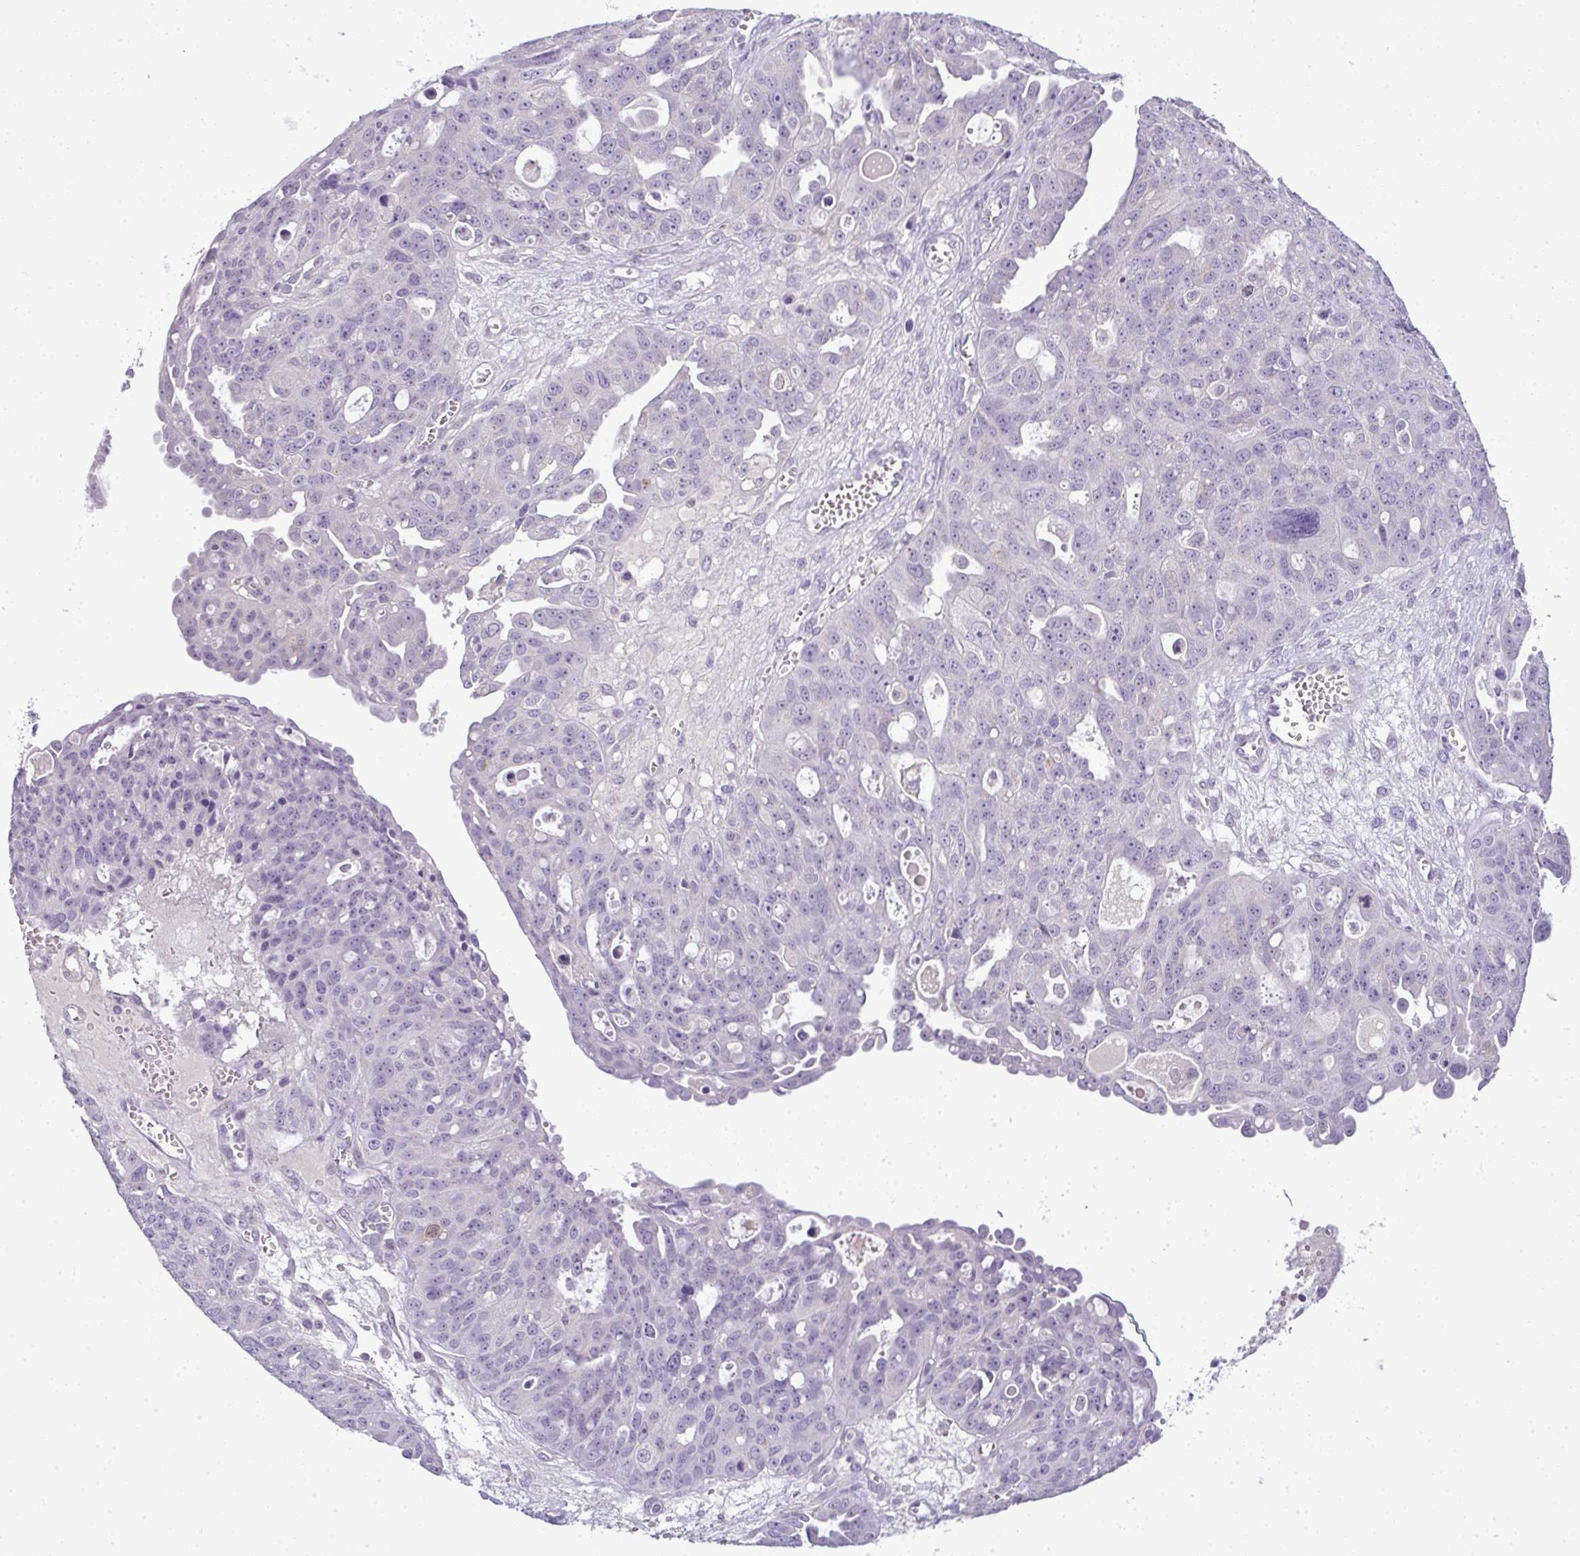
{"staining": {"intensity": "negative", "quantity": "none", "location": "none"}, "tissue": "ovarian cancer", "cell_type": "Tumor cells", "image_type": "cancer", "snomed": [{"axis": "morphology", "description": "Carcinoma, endometroid"}, {"axis": "topography", "description": "Ovary"}], "caption": "IHC of human ovarian cancer (endometroid carcinoma) shows no expression in tumor cells.", "gene": "CMPK1", "patient": {"sex": "female", "age": 70}}